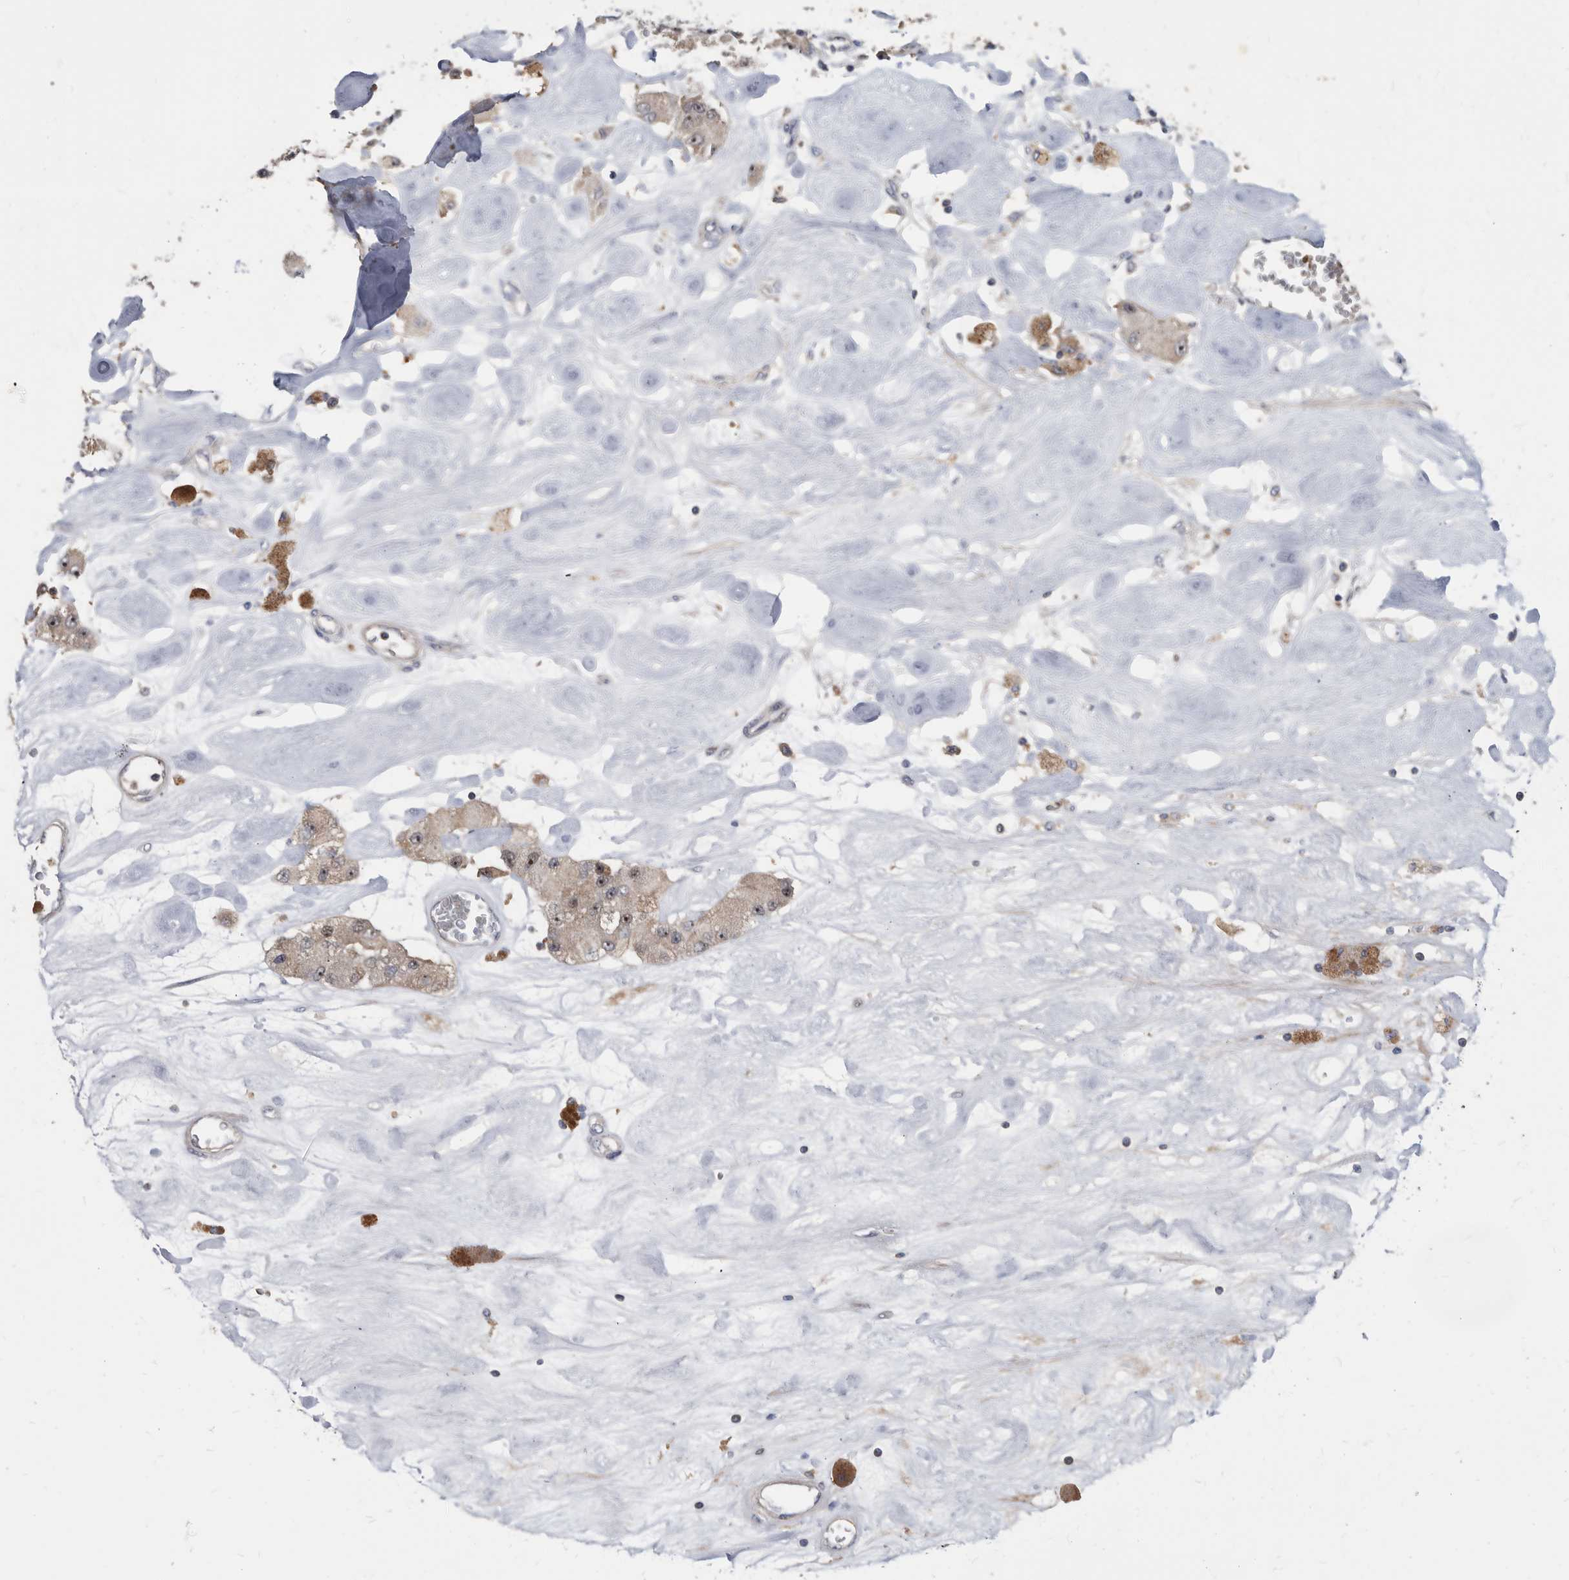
{"staining": {"intensity": "weak", "quantity": "<25%", "location": "cytoplasmic/membranous,nuclear"}, "tissue": "carcinoid", "cell_type": "Tumor cells", "image_type": "cancer", "snomed": [{"axis": "morphology", "description": "Carcinoid, malignant, NOS"}, {"axis": "topography", "description": "Pancreas"}], "caption": "This is an immunohistochemistry (IHC) image of carcinoid. There is no staining in tumor cells.", "gene": "APEH", "patient": {"sex": "male", "age": 41}}